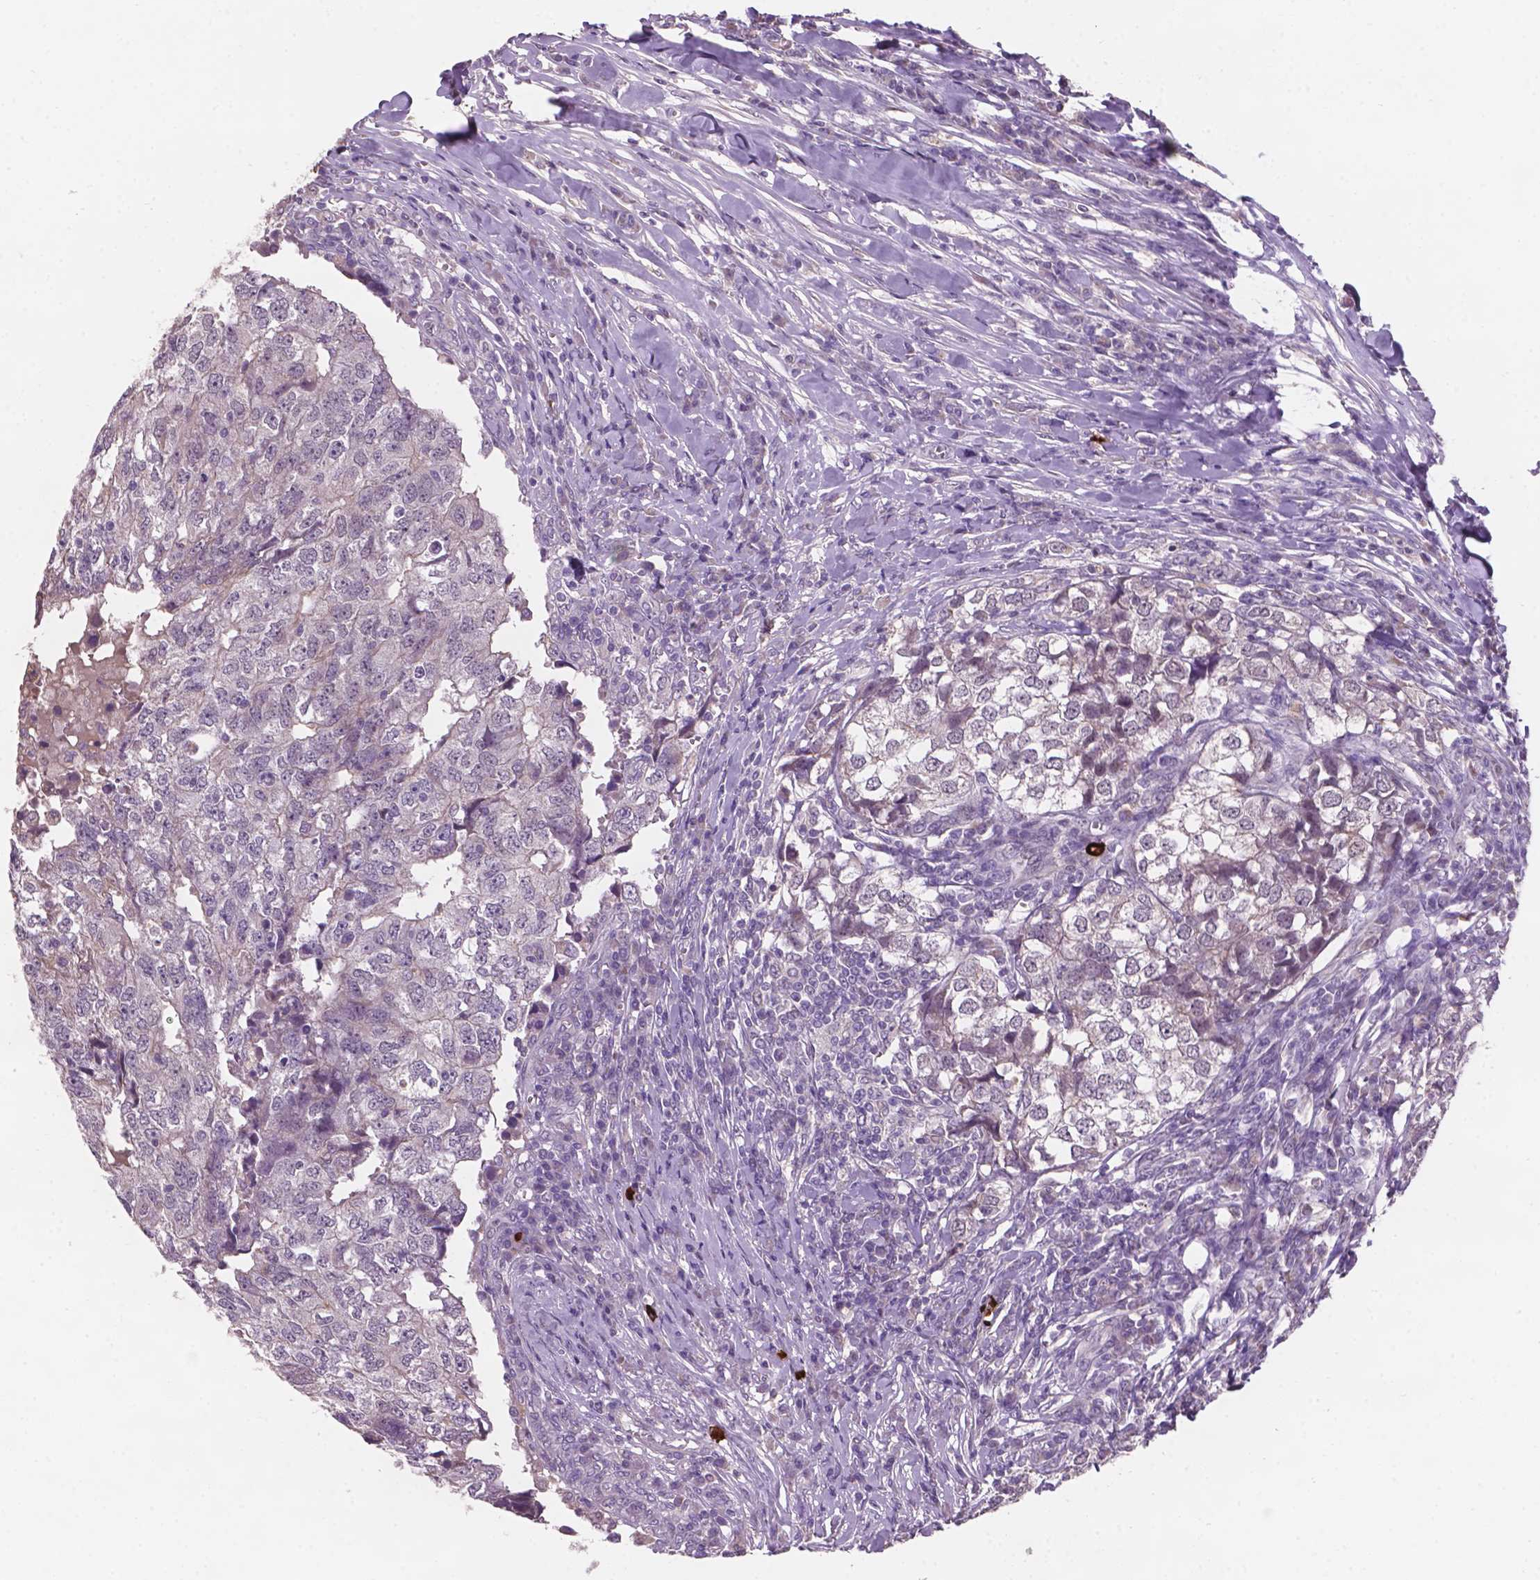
{"staining": {"intensity": "negative", "quantity": "none", "location": "none"}, "tissue": "breast cancer", "cell_type": "Tumor cells", "image_type": "cancer", "snomed": [{"axis": "morphology", "description": "Duct carcinoma"}, {"axis": "topography", "description": "Breast"}], "caption": "Tumor cells are negative for protein expression in human breast cancer.", "gene": "GXYLT2", "patient": {"sex": "female", "age": 30}}